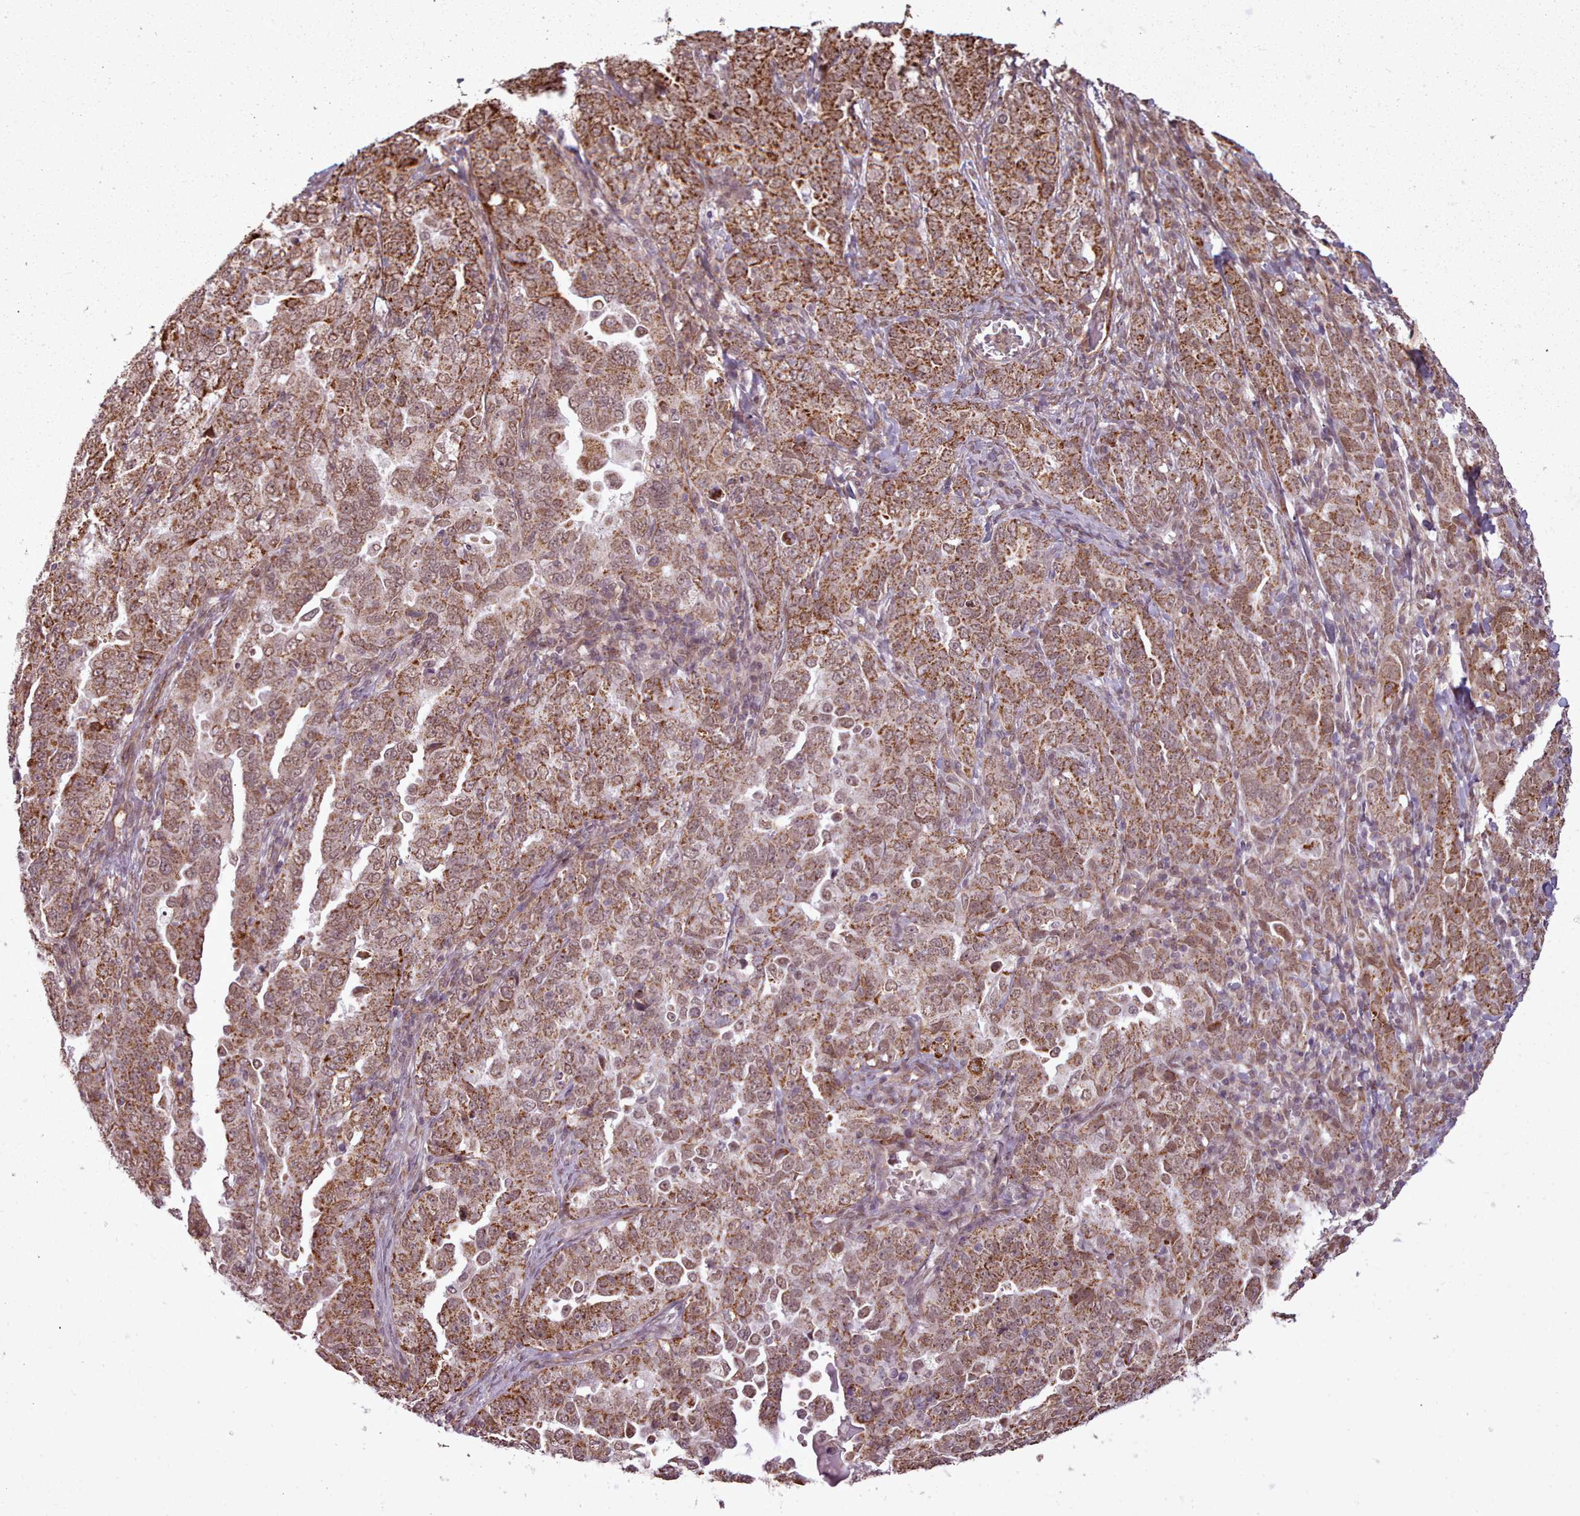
{"staining": {"intensity": "moderate", "quantity": ">75%", "location": "cytoplasmic/membranous,nuclear"}, "tissue": "ovarian cancer", "cell_type": "Tumor cells", "image_type": "cancer", "snomed": [{"axis": "morphology", "description": "Carcinoma, endometroid"}, {"axis": "topography", "description": "Ovary"}], "caption": "Immunohistochemical staining of ovarian endometroid carcinoma demonstrates medium levels of moderate cytoplasmic/membranous and nuclear staining in approximately >75% of tumor cells.", "gene": "ZMYM4", "patient": {"sex": "female", "age": 62}}